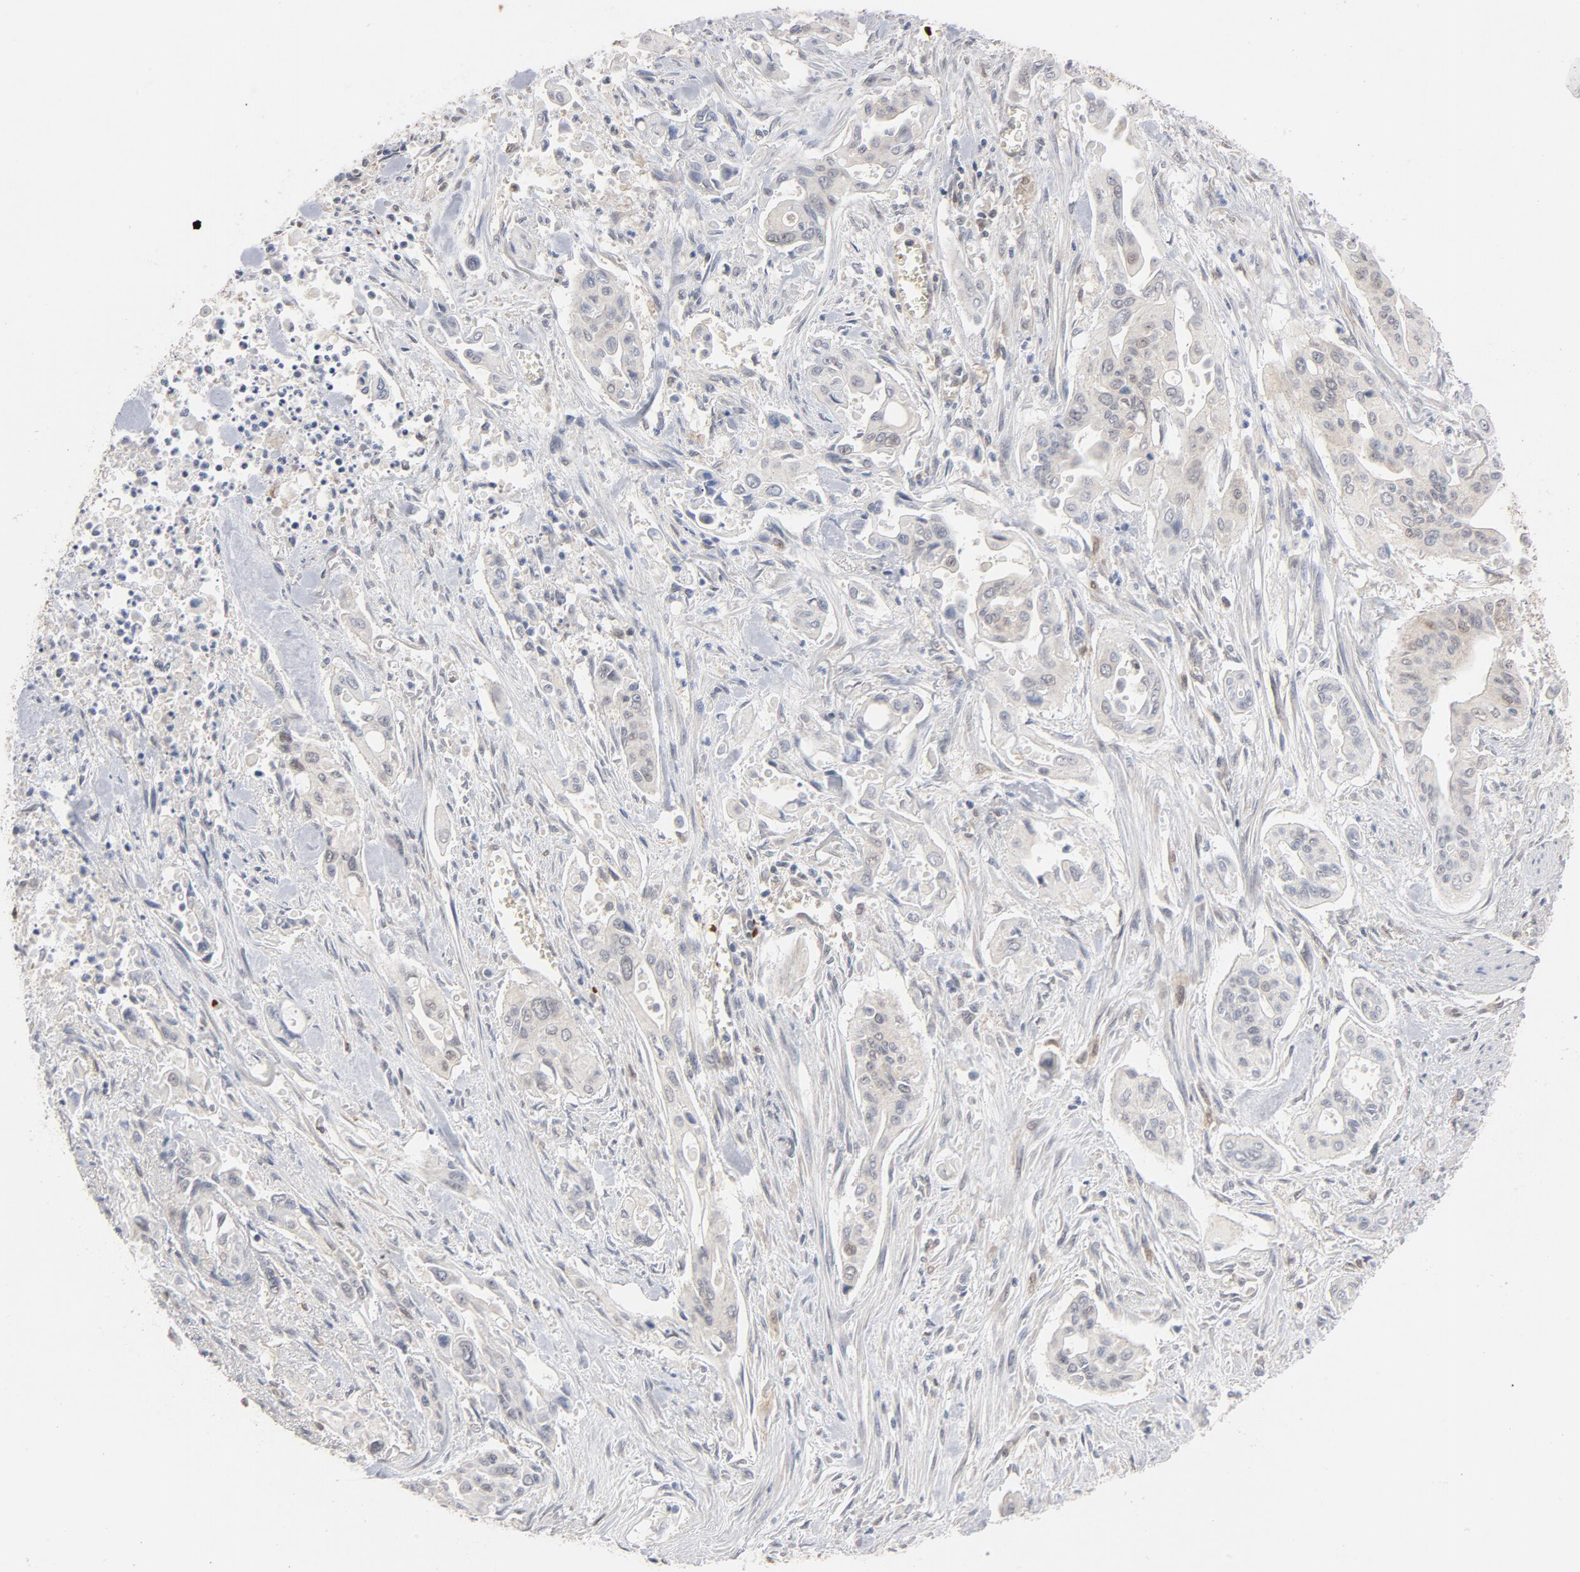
{"staining": {"intensity": "weak", "quantity": "25%-75%", "location": "cytoplasmic/membranous"}, "tissue": "pancreatic cancer", "cell_type": "Tumor cells", "image_type": "cancer", "snomed": [{"axis": "morphology", "description": "Adenocarcinoma, NOS"}, {"axis": "topography", "description": "Pancreas"}], "caption": "An immunohistochemistry micrograph of tumor tissue is shown. Protein staining in brown labels weak cytoplasmic/membranous positivity in pancreatic adenocarcinoma within tumor cells.", "gene": "PRDX1", "patient": {"sex": "male", "age": 77}}